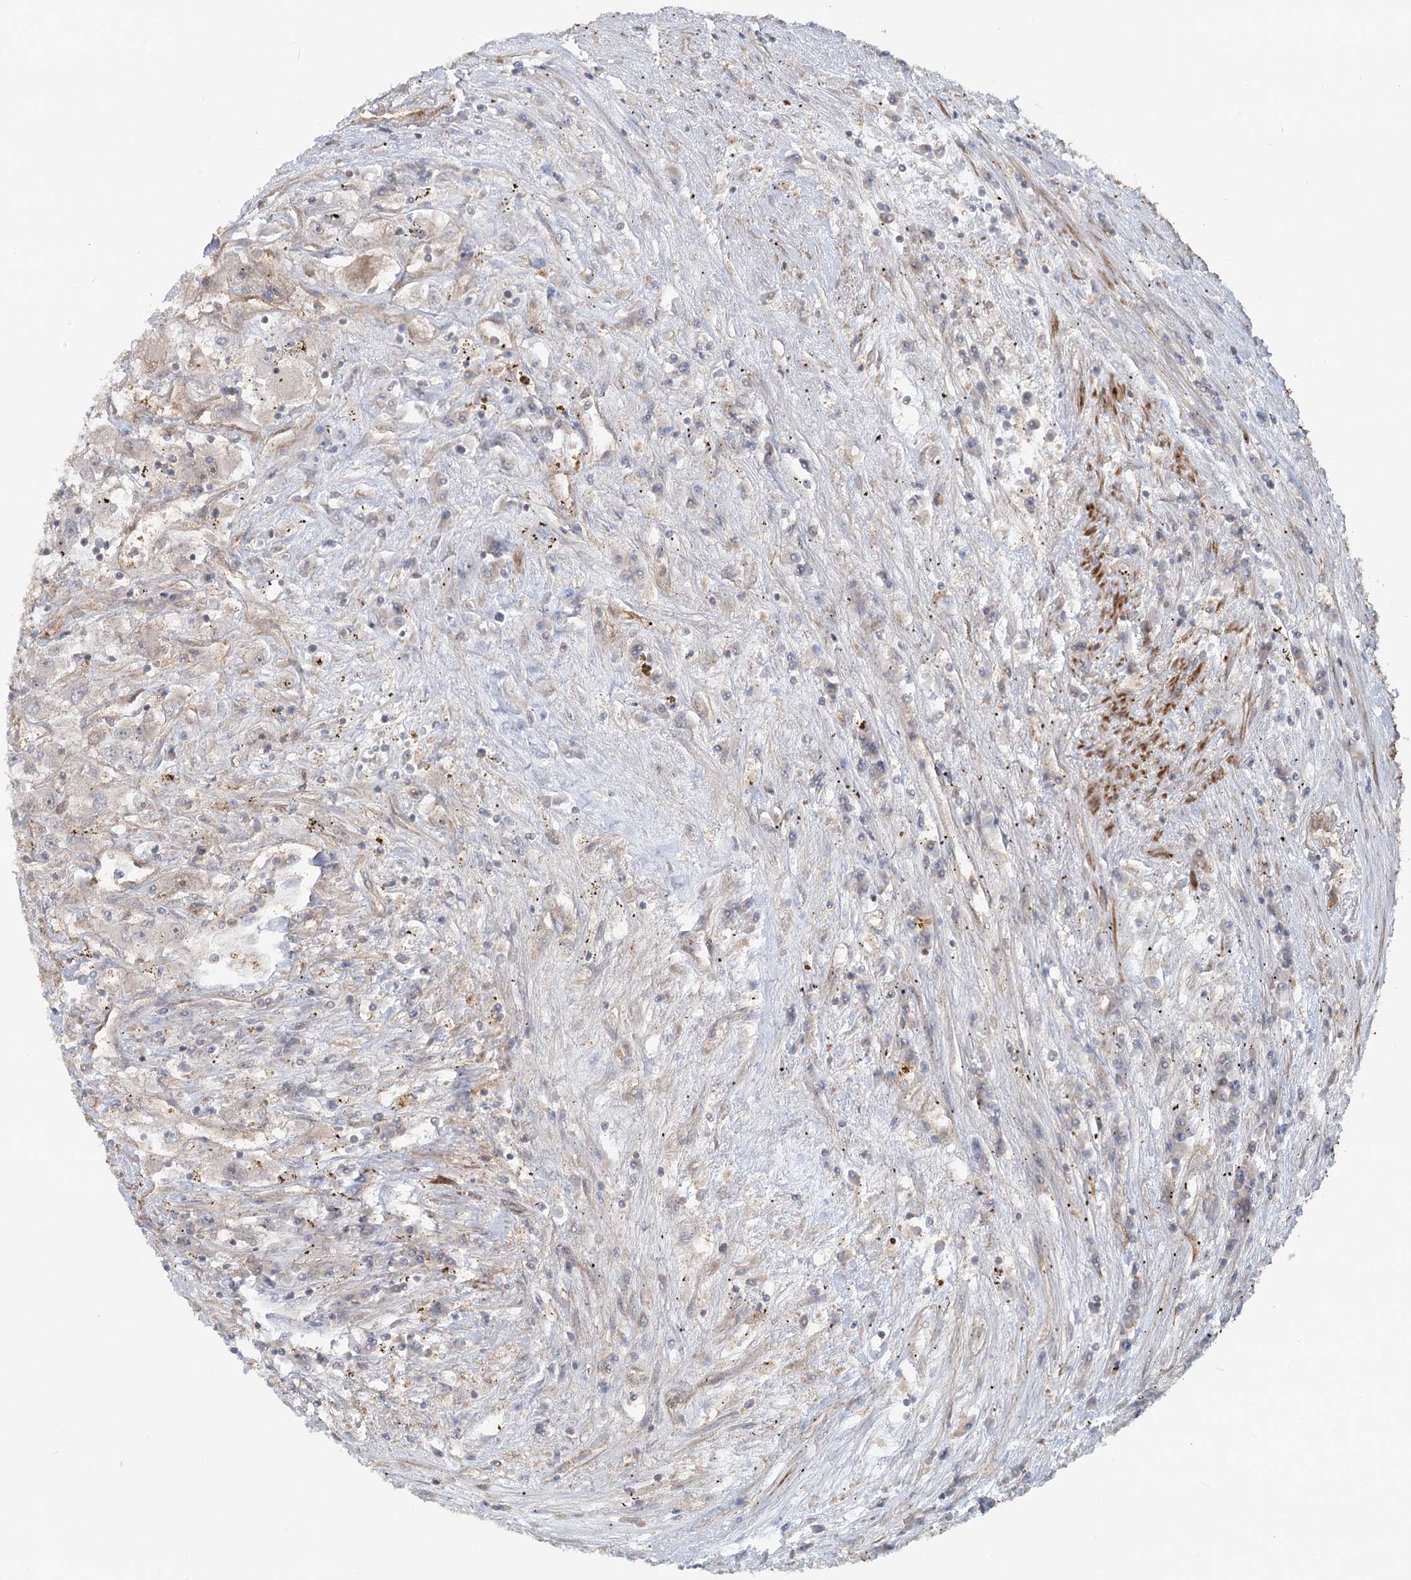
{"staining": {"intensity": "negative", "quantity": "none", "location": "none"}, "tissue": "renal cancer", "cell_type": "Tumor cells", "image_type": "cancer", "snomed": [{"axis": "morphology", "description": "Adenocarcinoma, NOS"}, {"axis": "topography", "description": "Kidney"}], "caption": "Immunohistochemistry of renal cancer displays no positivity in tumor cells. Nuclei are stained in blue.", "gene": "GBE1", "patient": {"sex": "female", "age": 52}}